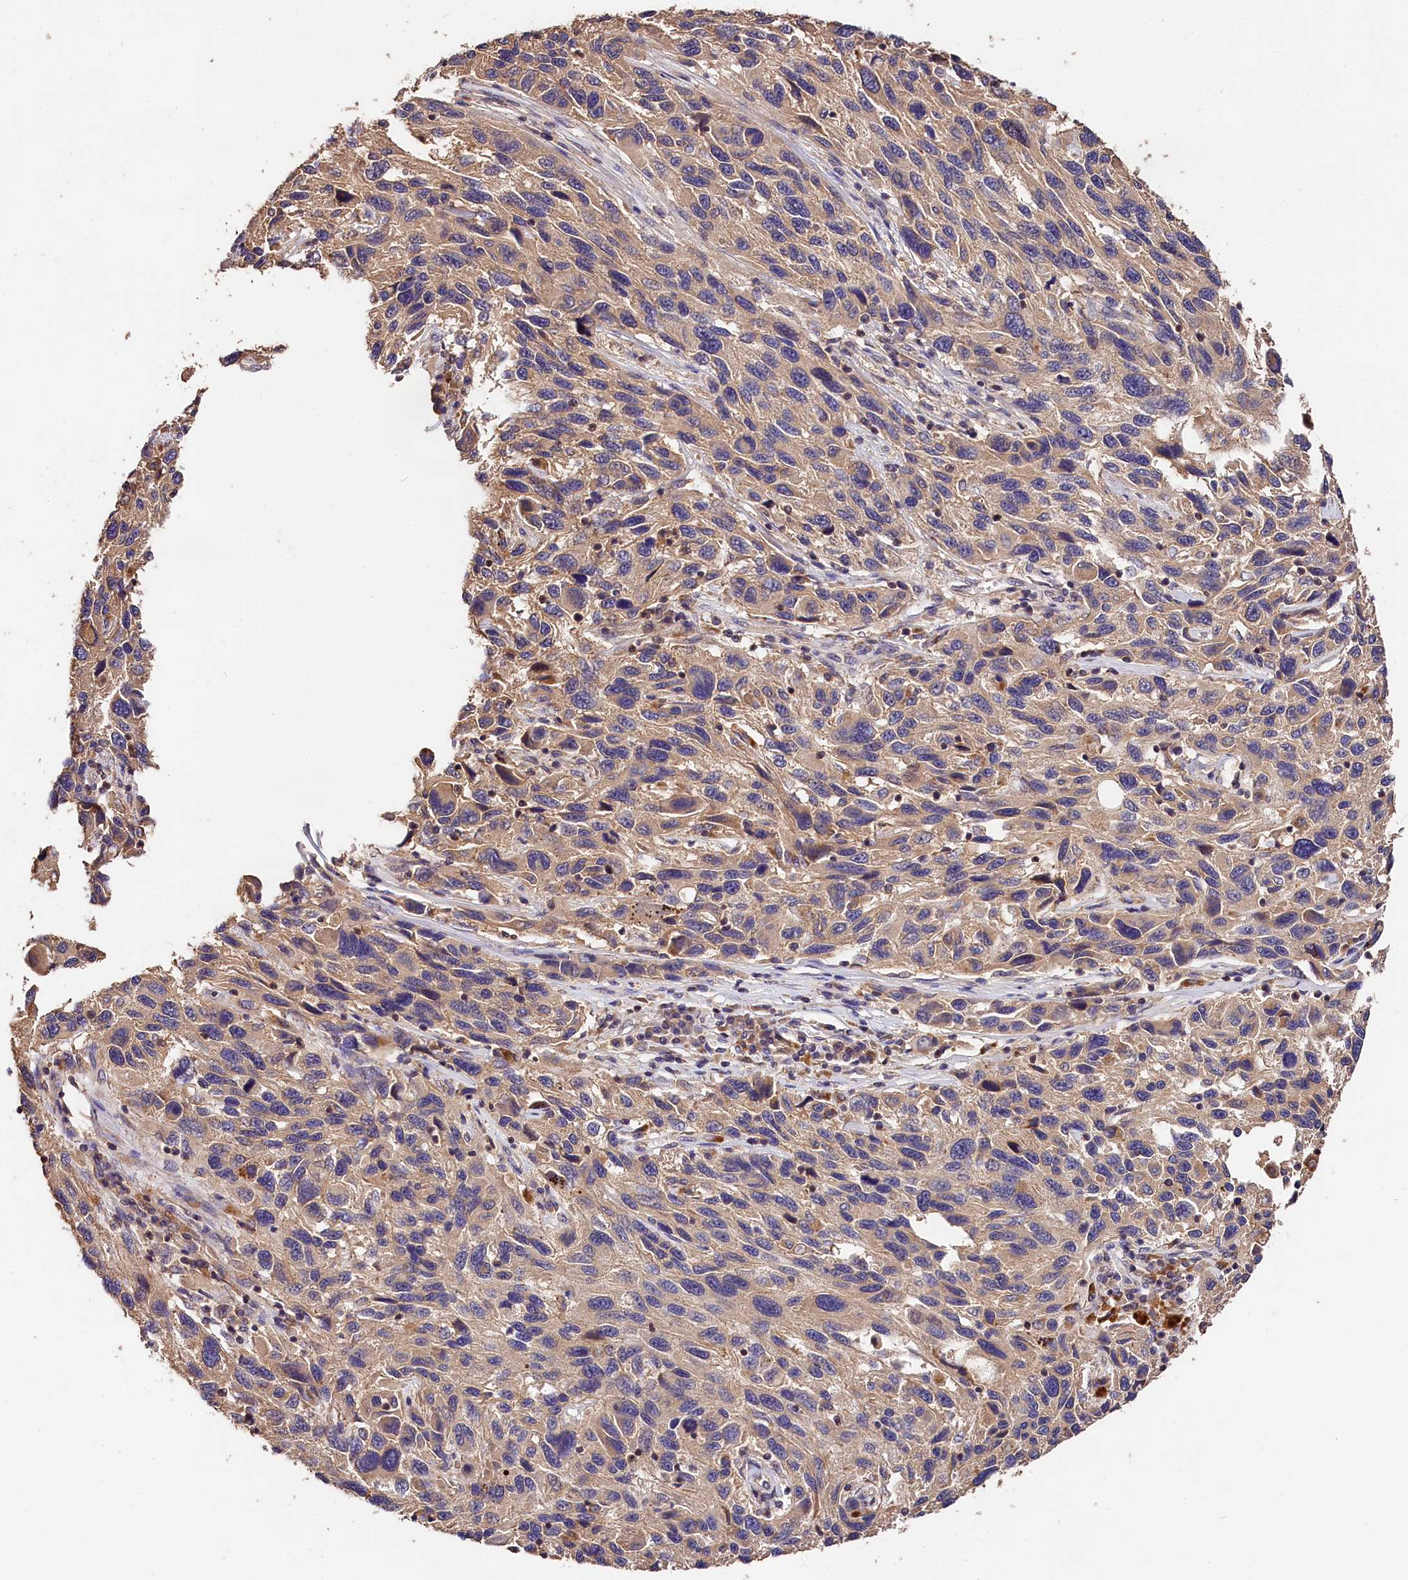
{"staining": {"intensity": "moderate", "quantity": ">75%", "location": "cytoplasmic/membranous"}, "tissue": "melanoma", "cell_type": "Tumor cells", "image_type": "cancer", "snomed": [{"axis": "morphology", "description": "Malignant melanoma, NOS"}, {"axis": "topography", "description": "Skin"}], "caption": "A brown stain labels moderate cytoplasmic/membranous expression of a protein in melanoma tumor cells.", "gene": "OAS3", "patient": {"sex": "male", "age": 53}}